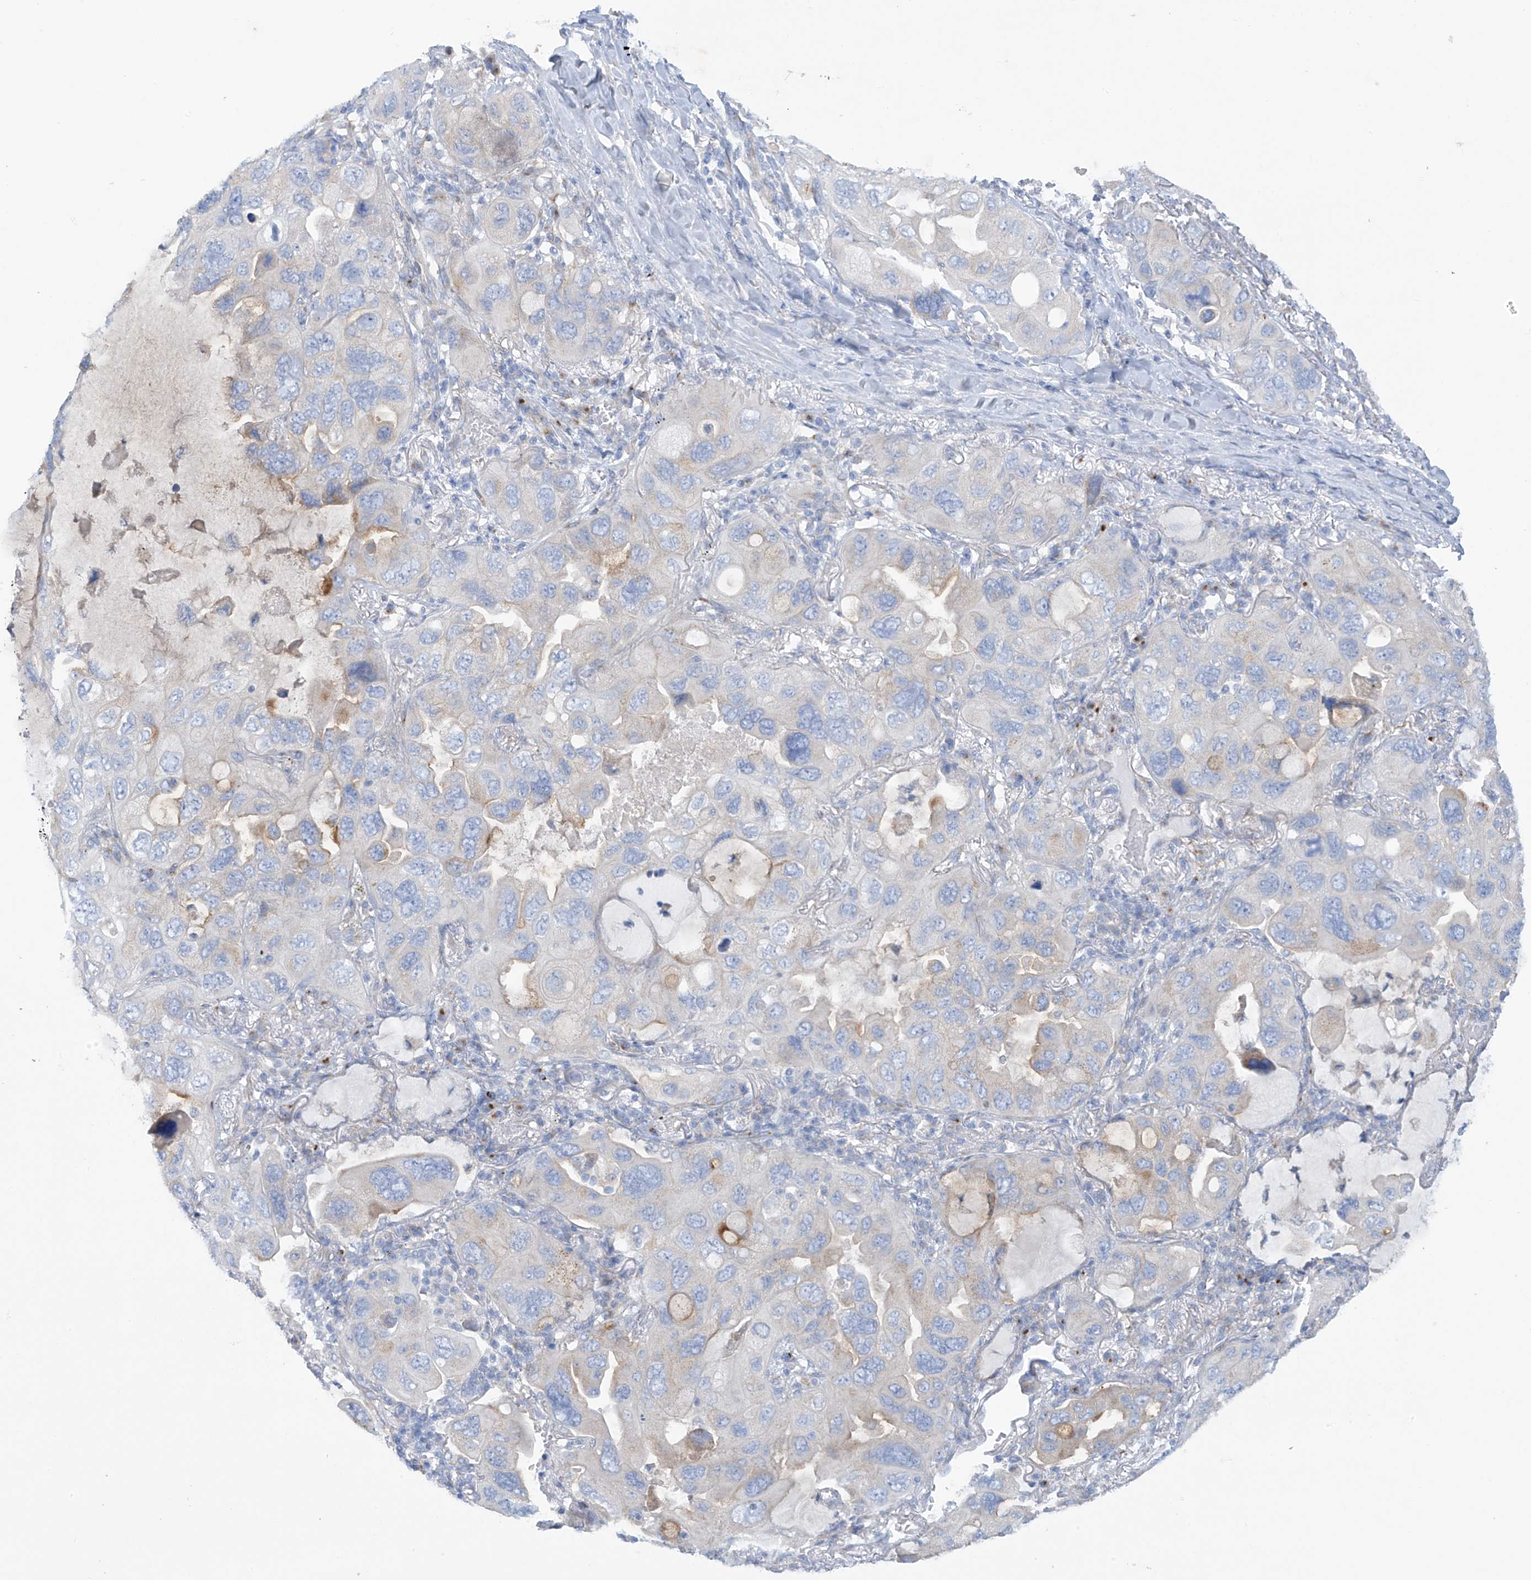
{"staining": {"intensity": "negative", "quantity": "none", "location": "none"}, "tissue": "lung cancer", "cell_type": "Tumor cells", "image_type": "cancer", "snomed": [{"axis": "morphology", "description": "Squamous cell carcinoma, NOS"}, {"axis": "topography", "description": "Lung"}], "caption": "There is no significant expression in tumor cells of lung cancer (squamous cell carcinoma). Brightfield microscopy of immunohistochemistry stained with DAB (3,3'-diaminobenzidine) (brown) and hematoxylin (blue), captured at high magnification.", "gene": "TRMT2B", "patient": {"sex": "female", "age": 73}}